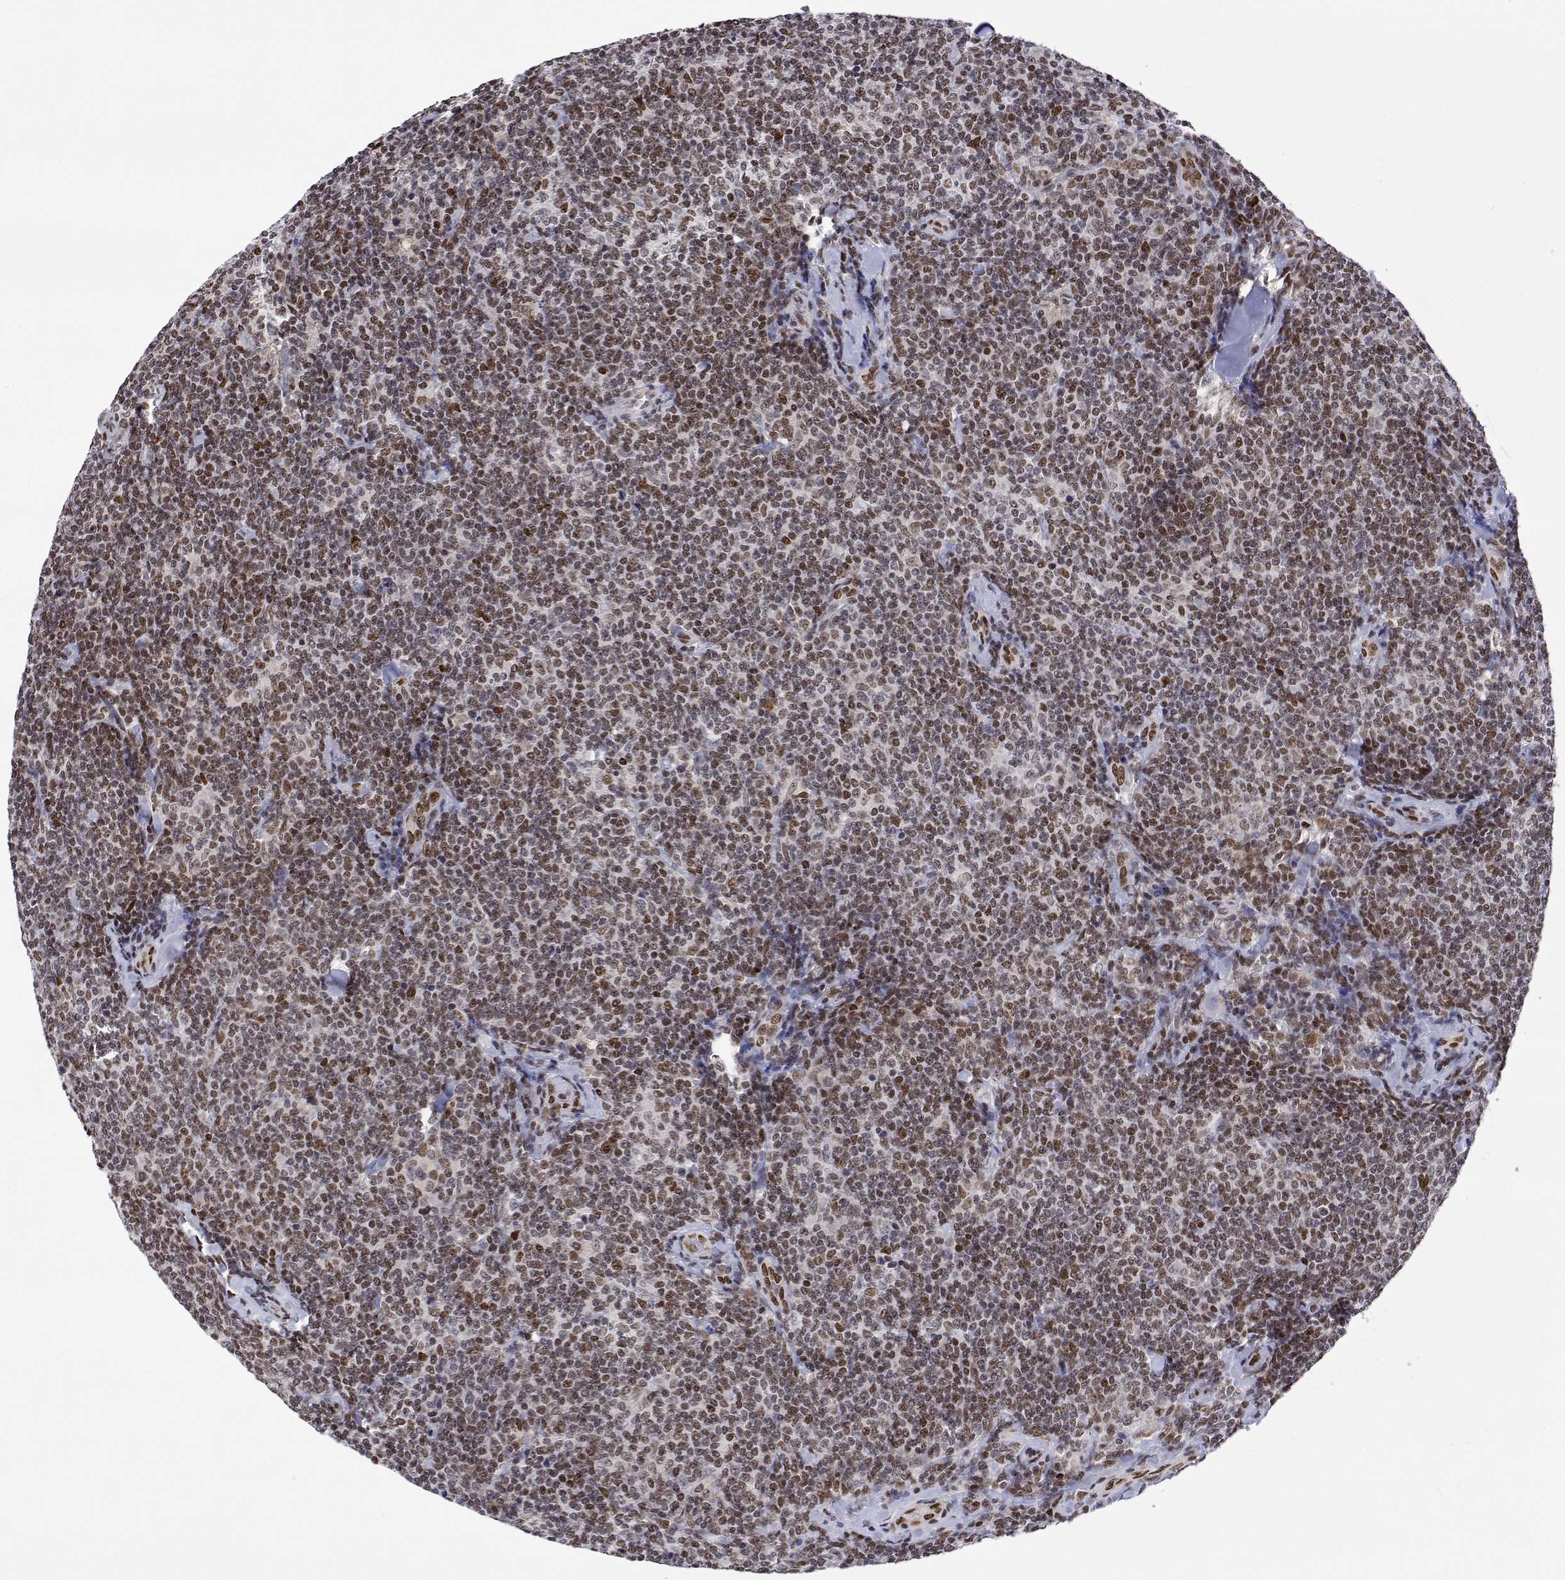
{"staining": {"intensity": "moderate", "quantity": ">75%", "location": "nuclear"}, "tissue": "lymphoma", "cell_type": "Tumor cells", "image_type": "cancer", "snomed": [{"axis": "morphology", "description": "Malignant lymphoma, non-Hodgkin's type, Low grade"}, {"axis": "topography", "description": "Lymph node"}], "caption": "The photomicrograph shows immunohistochemical staining of low-grade malignant lymphoma, non-Hodgkin's type. There is moderate nuclear expression is appreciated in approximately >75% of tumor cells. The staining is performed using DAB brown chromogen to label protein expression. The nuclei are counter-stained blue using hematoxylin.", "gene": "XPC", "patient": {"sex": "female", "age": 56}}